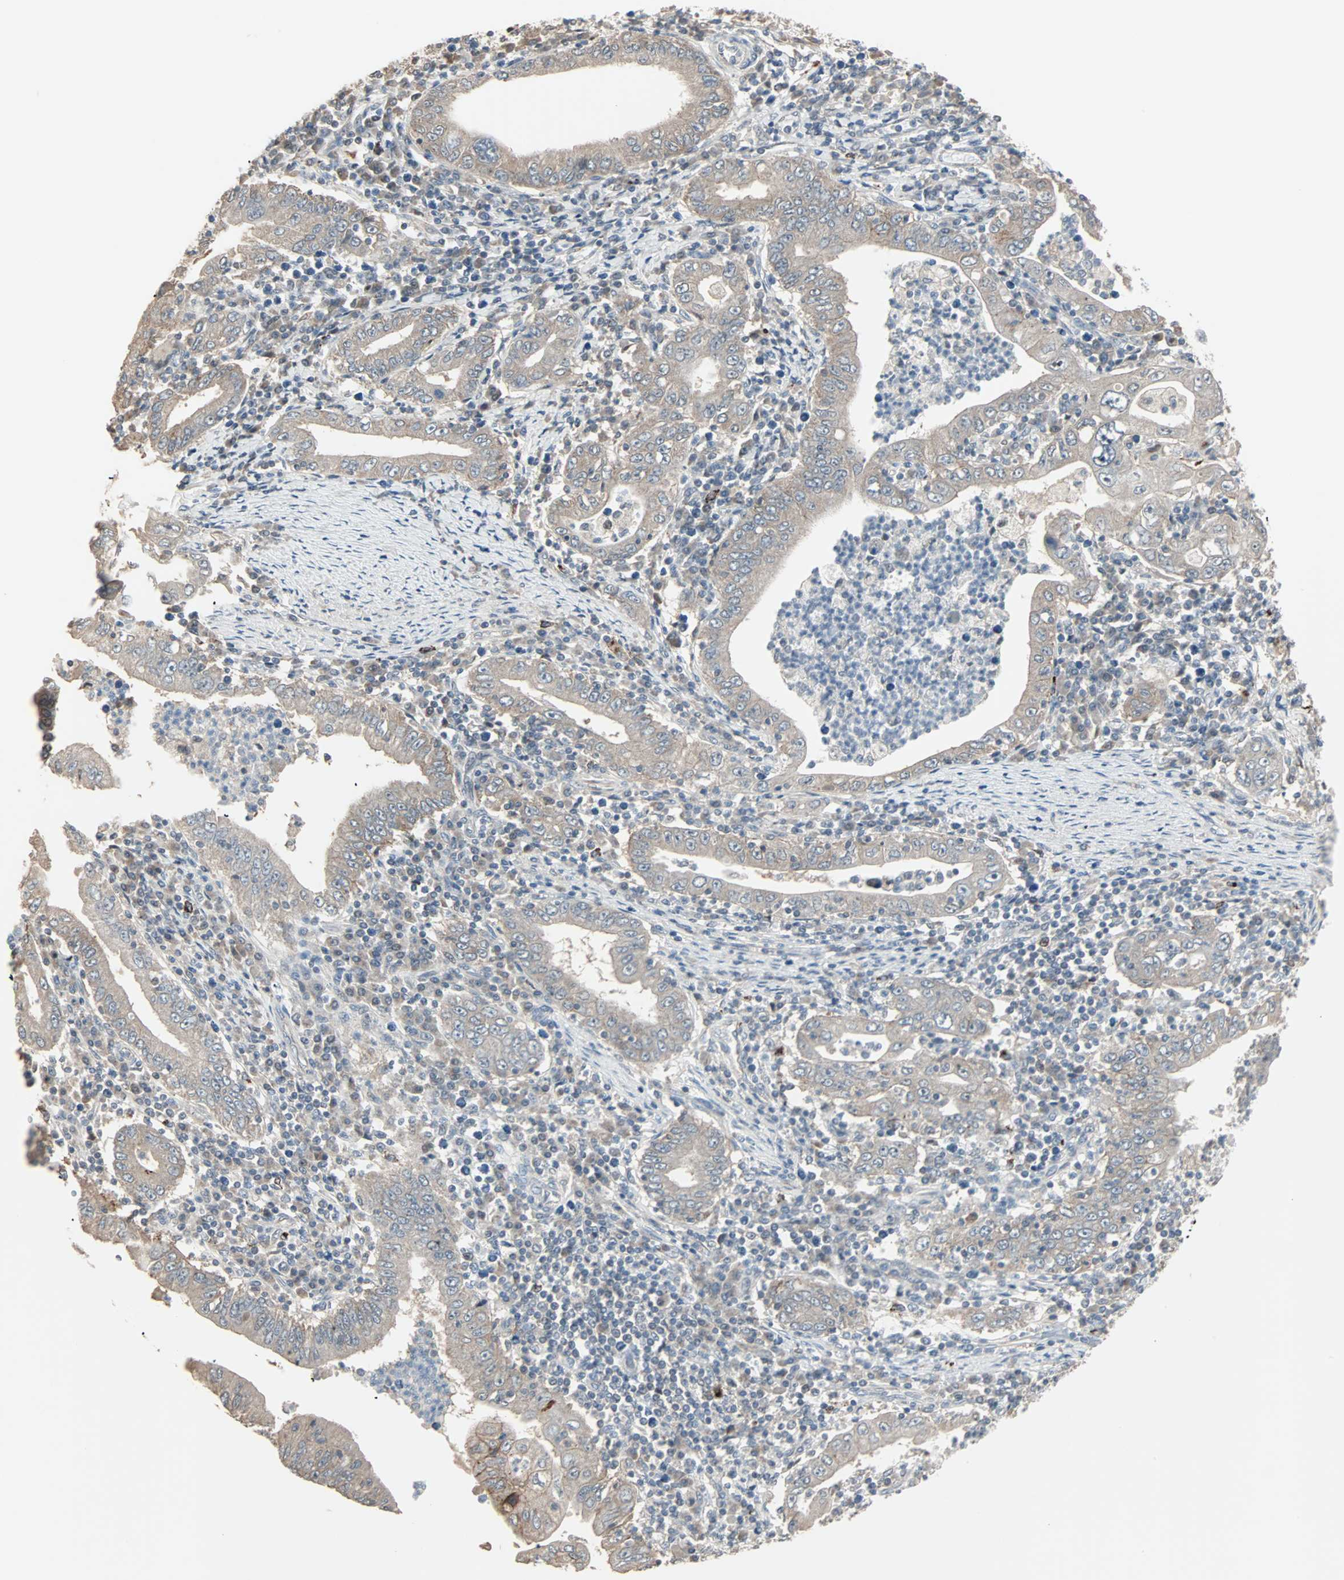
{"staining": {"intensity": "weak", "quantity": ">75%", "location": "cytoplasmic/membranous,nuclear"}, "tissue": "stomach cancer", "cell_type": "Tumor cells", "image_type": "cancer", "snomed": [{"axis": "morphology", "description": "Normal tissue, NOS"}, {"axis": "morphology", "description": "Adenocarcinoma, NOS"}, {"axis": "topography", "description": "Esophagus"}, {"axis": "topography", "description": "Stomach, upper"}, {"axis": "topography", "description": "Peripheral nerve tissue"}], "caption": "Brown immunohistochemical staining in human stomach cancer (adenocarcinoma) demonstrates weak cytoplasmic/membranous and nuclear positivity in about >75% of tumor cells.", "gene": "KDM4A", "patient": {"sex": "male", "age": 62}}